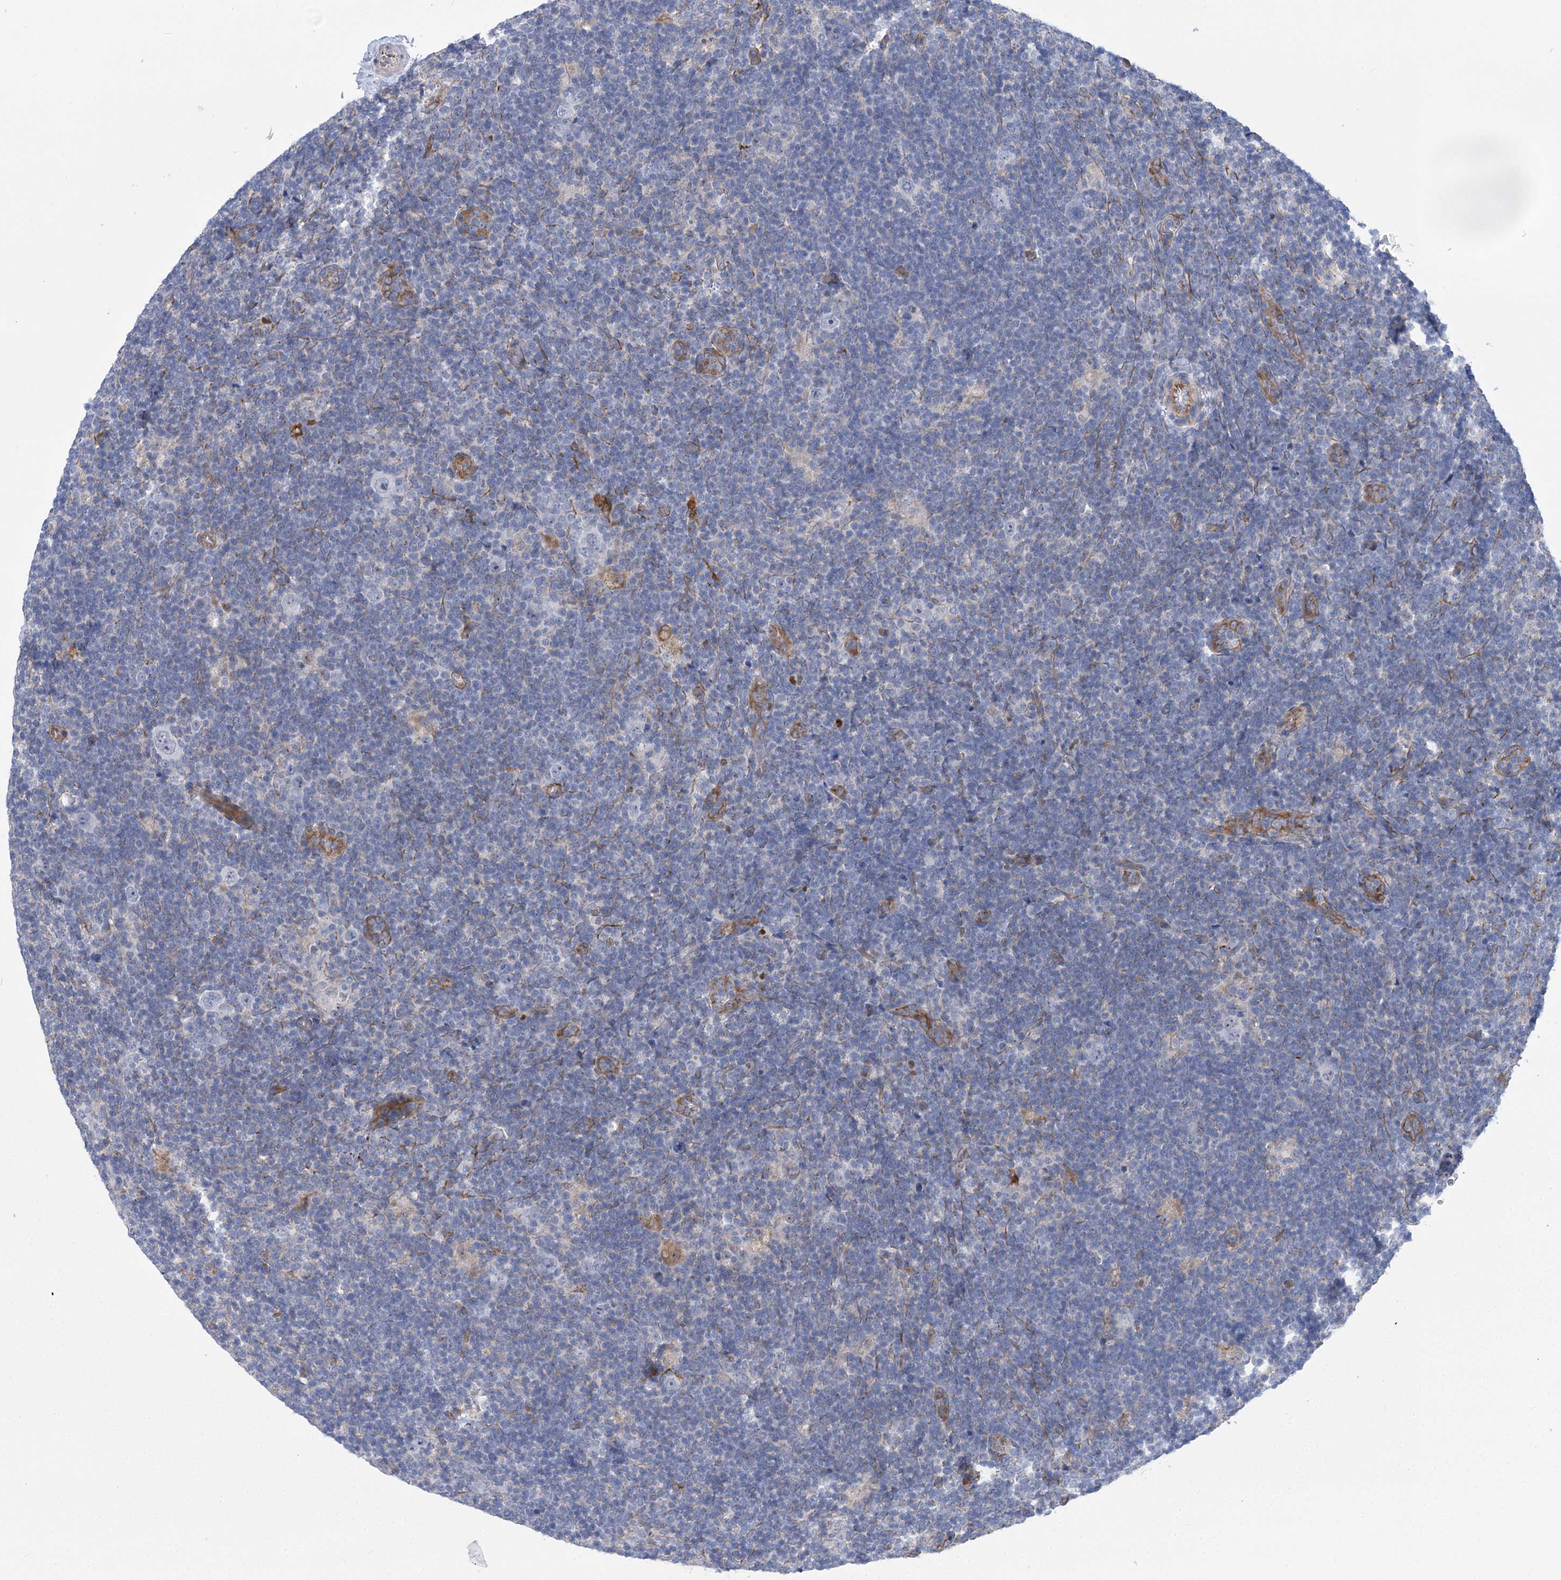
{"staining": {"intensity": "negative", "quantity": "none", "location": "none"}, "tissue": "lymphoma", "cell_type": "Tumor cells", "image_type": "cancer", "snomed": [{"axis": "morphology", "description": "Hodgkin's disease, NOS"}, {"axis": "topography", "description": "Lymph node"}], "caption": "Tumor cells show no significant staining in lymphoma. (Stains: DAB (3,3'-diaminobenzidine) immunohistochemistry (IHC) with hematoxylin counter stain, Microscopy: brightfield microscopy at high magnification).", "gene": "THAP6", "patient": {"sex": "female", "age": 57}}